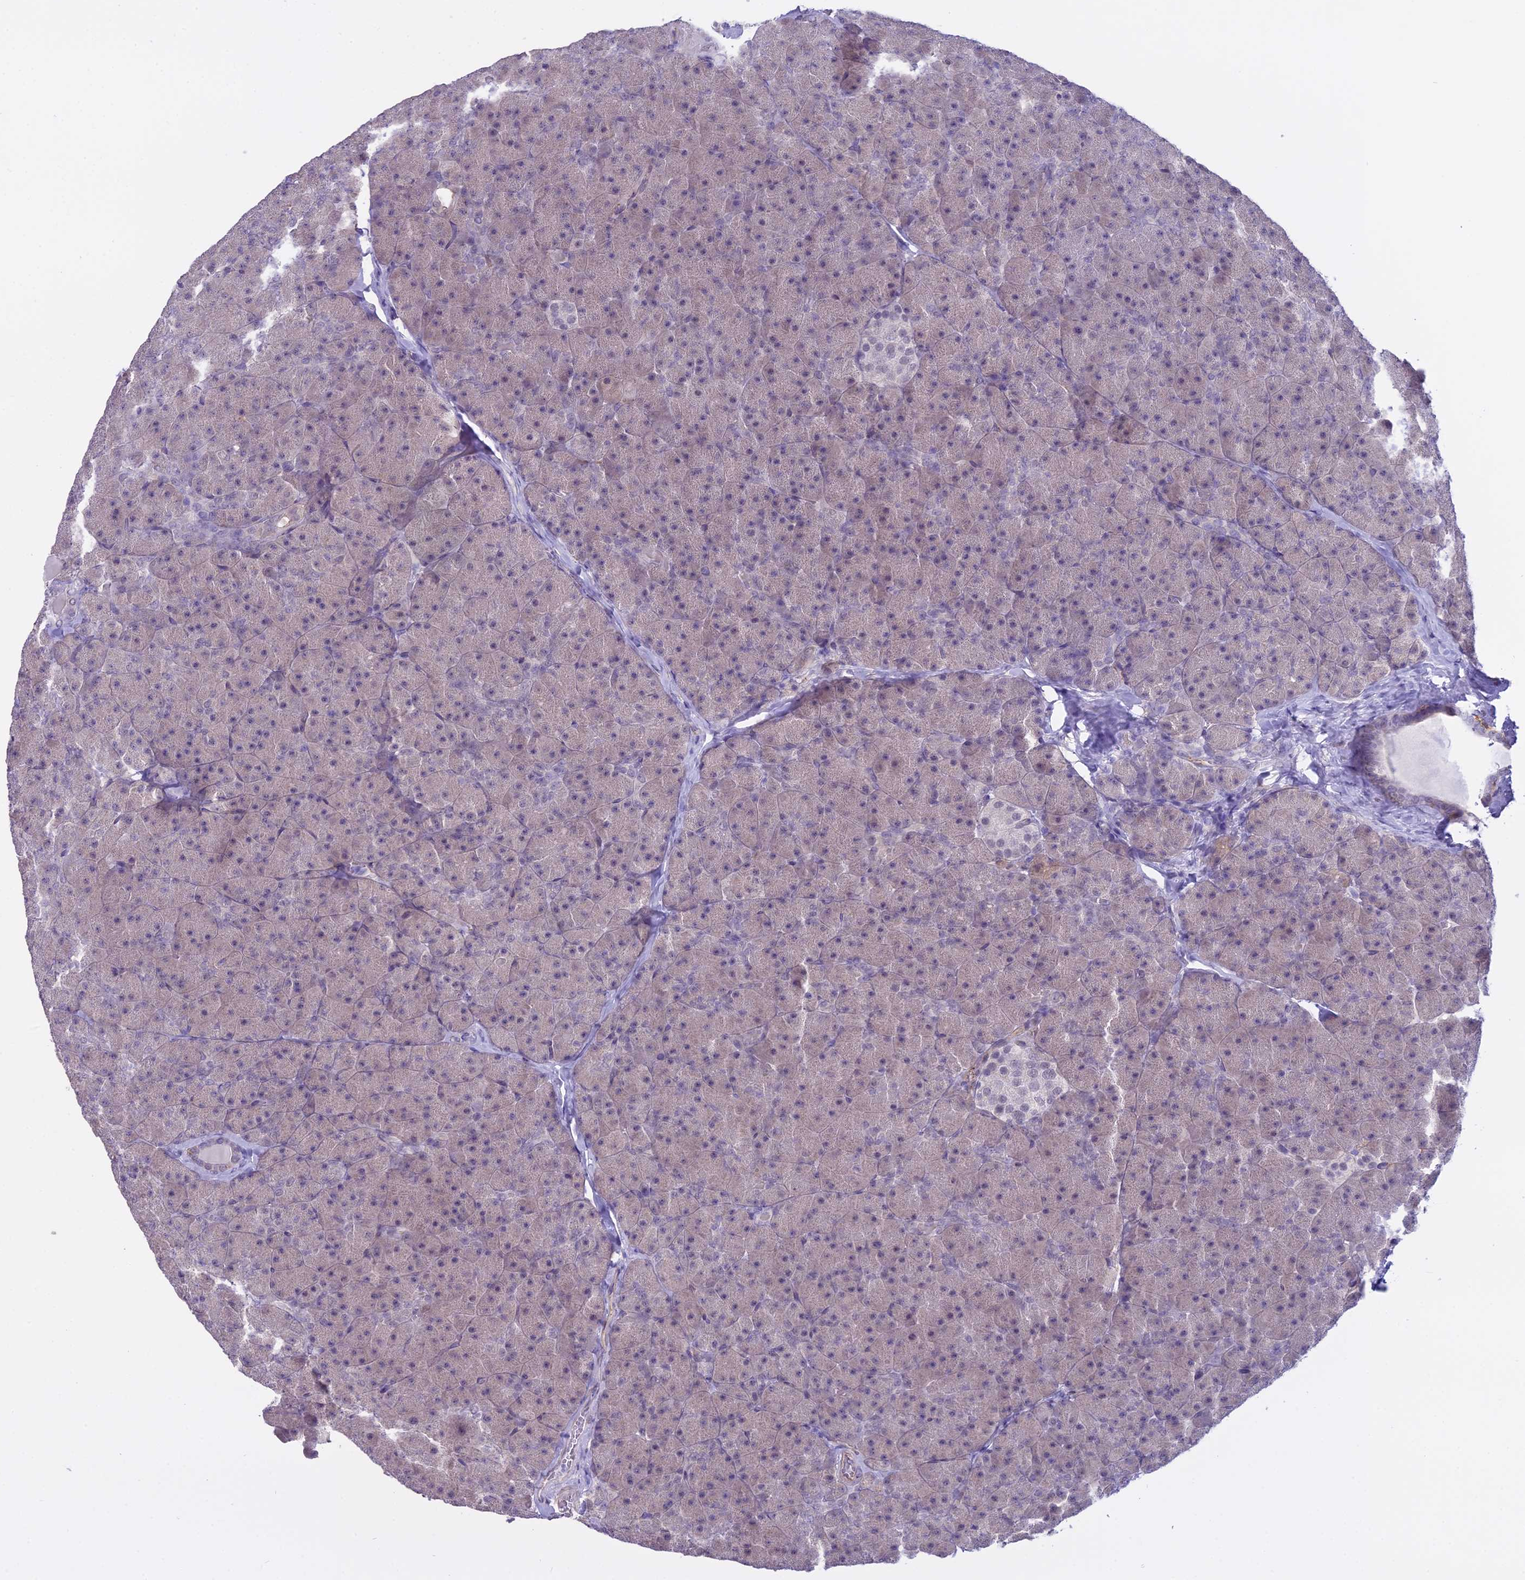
{"staining": {"intensity": "weak", "quantity": "25%-75%", "location": "nuclear"}, "tissue": "pancreas", "cell_type": "Exocrine glandular cells", "image_type": "normal", "snomed": [{"axis": "morphology", "description": "Normal tissue, NOS"}, {"axis": "topography", "description": "Pancreas"}], "caption": "Protein staining by immunohistochemistry (IHC) reveals weak nuclear expression in approximately 25%-75% of exocrine glandular cells in unremarkable pancreas.", "gene": "BLNK", "patient": {"sex": "male", "age": 36}}